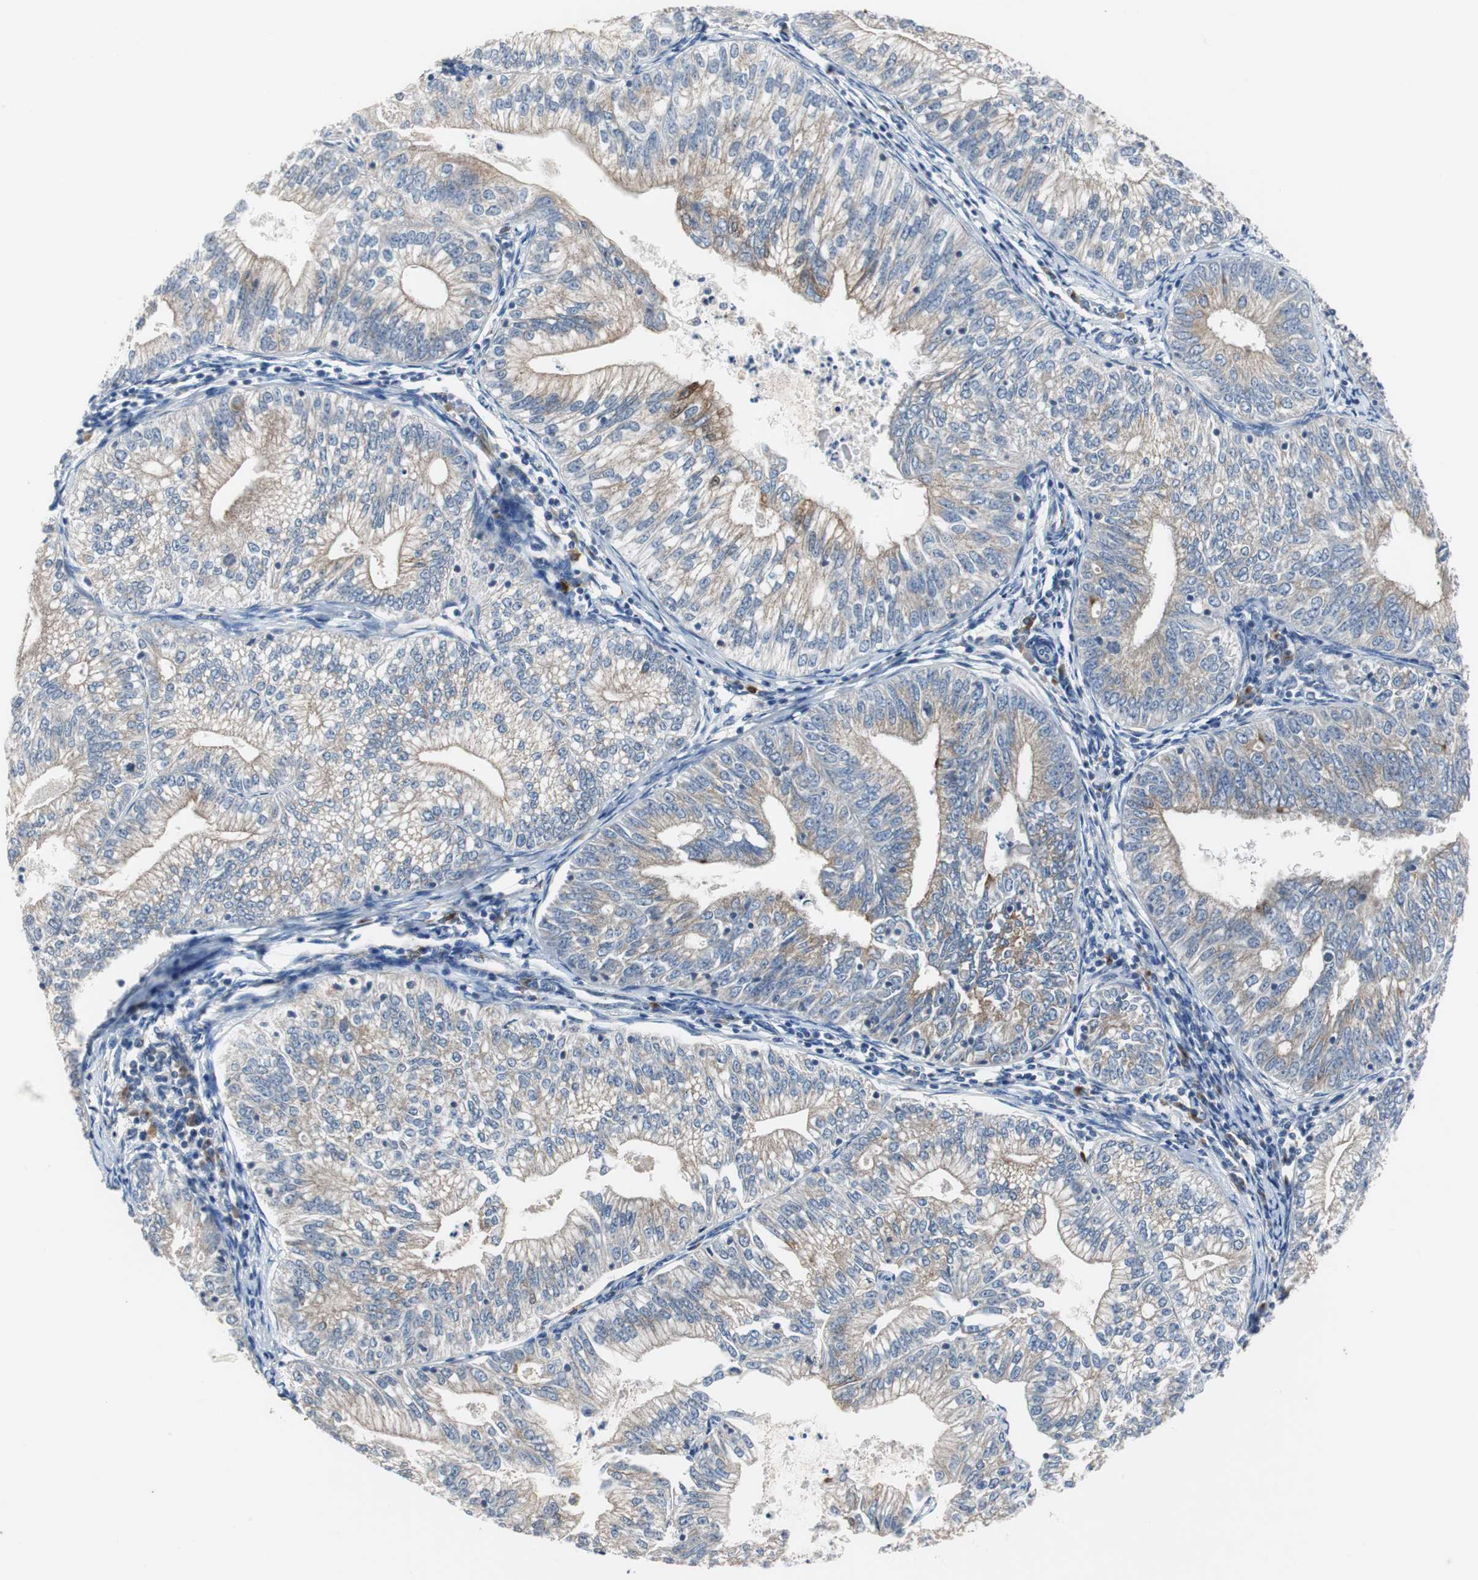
{"staining": {"intensity": "moderate", "quantity": "25%-75%", "location": "cytoplasmic/membranous"}, "tissue": "endometrial cancer", "cell_type": "Tumor cells", "image_type": "cancer", "snomed": [{"axis": "morphology", "description": "Adenocarcinoma, NOS"}, {"axis": "topography", "description": "Endometrium"}], "caption": "Immunohistochemistry (IHC) staining of adenocarcinoma (endometrial), which exhibits medium levels of moderate cytoplasmic/membranous expression in approximately 25%-75% of tumor cells indicating moderate cytoplasmic/membranous protein positivity. The staining was performed using DAB (brown) for protein detection and nuclei were counterstained in hematoxylin (blue).", "gene": "CALB2", "patient": {"sex": "female", "age": 69}}